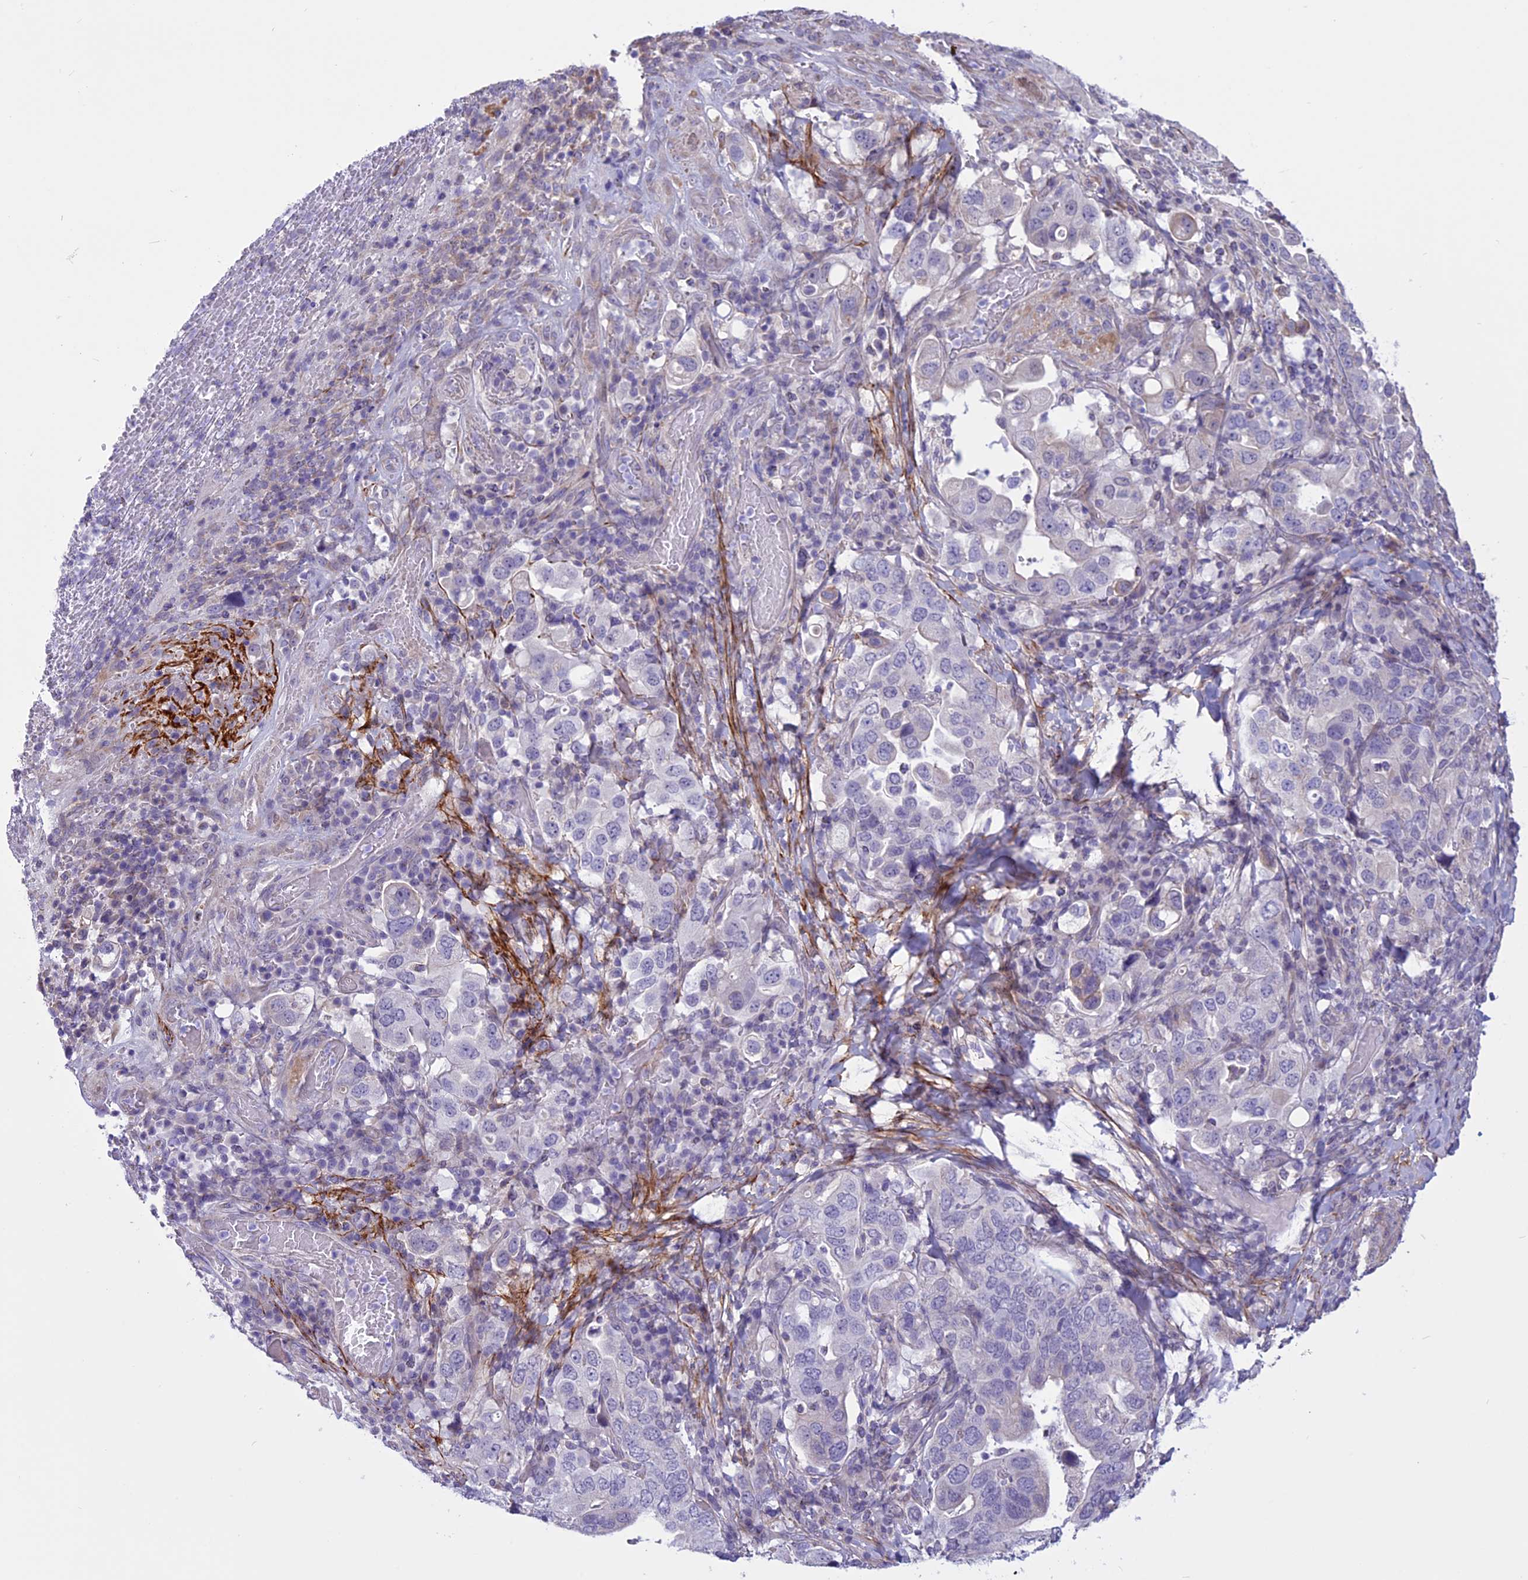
{"staining": {"intensity": "negative", "quantity": "none", "location": "none"}, "tissue": "stomach cancer", "cell_type": "Tumor cells", "image_type": "cancer", "snomed": [{"axis": "morphology", "description": "Adenocarcinoma, NOS"}, {"axis": "topography", "description": "Stomach, upper"}], "caption": "A histopathology image of stomach cancer (adenocarcinoma) stained for a protein reveals no brown staining in tumor cells.", "gene": "SPHKAP", "patient": {"sex": "male", "age": 62}}